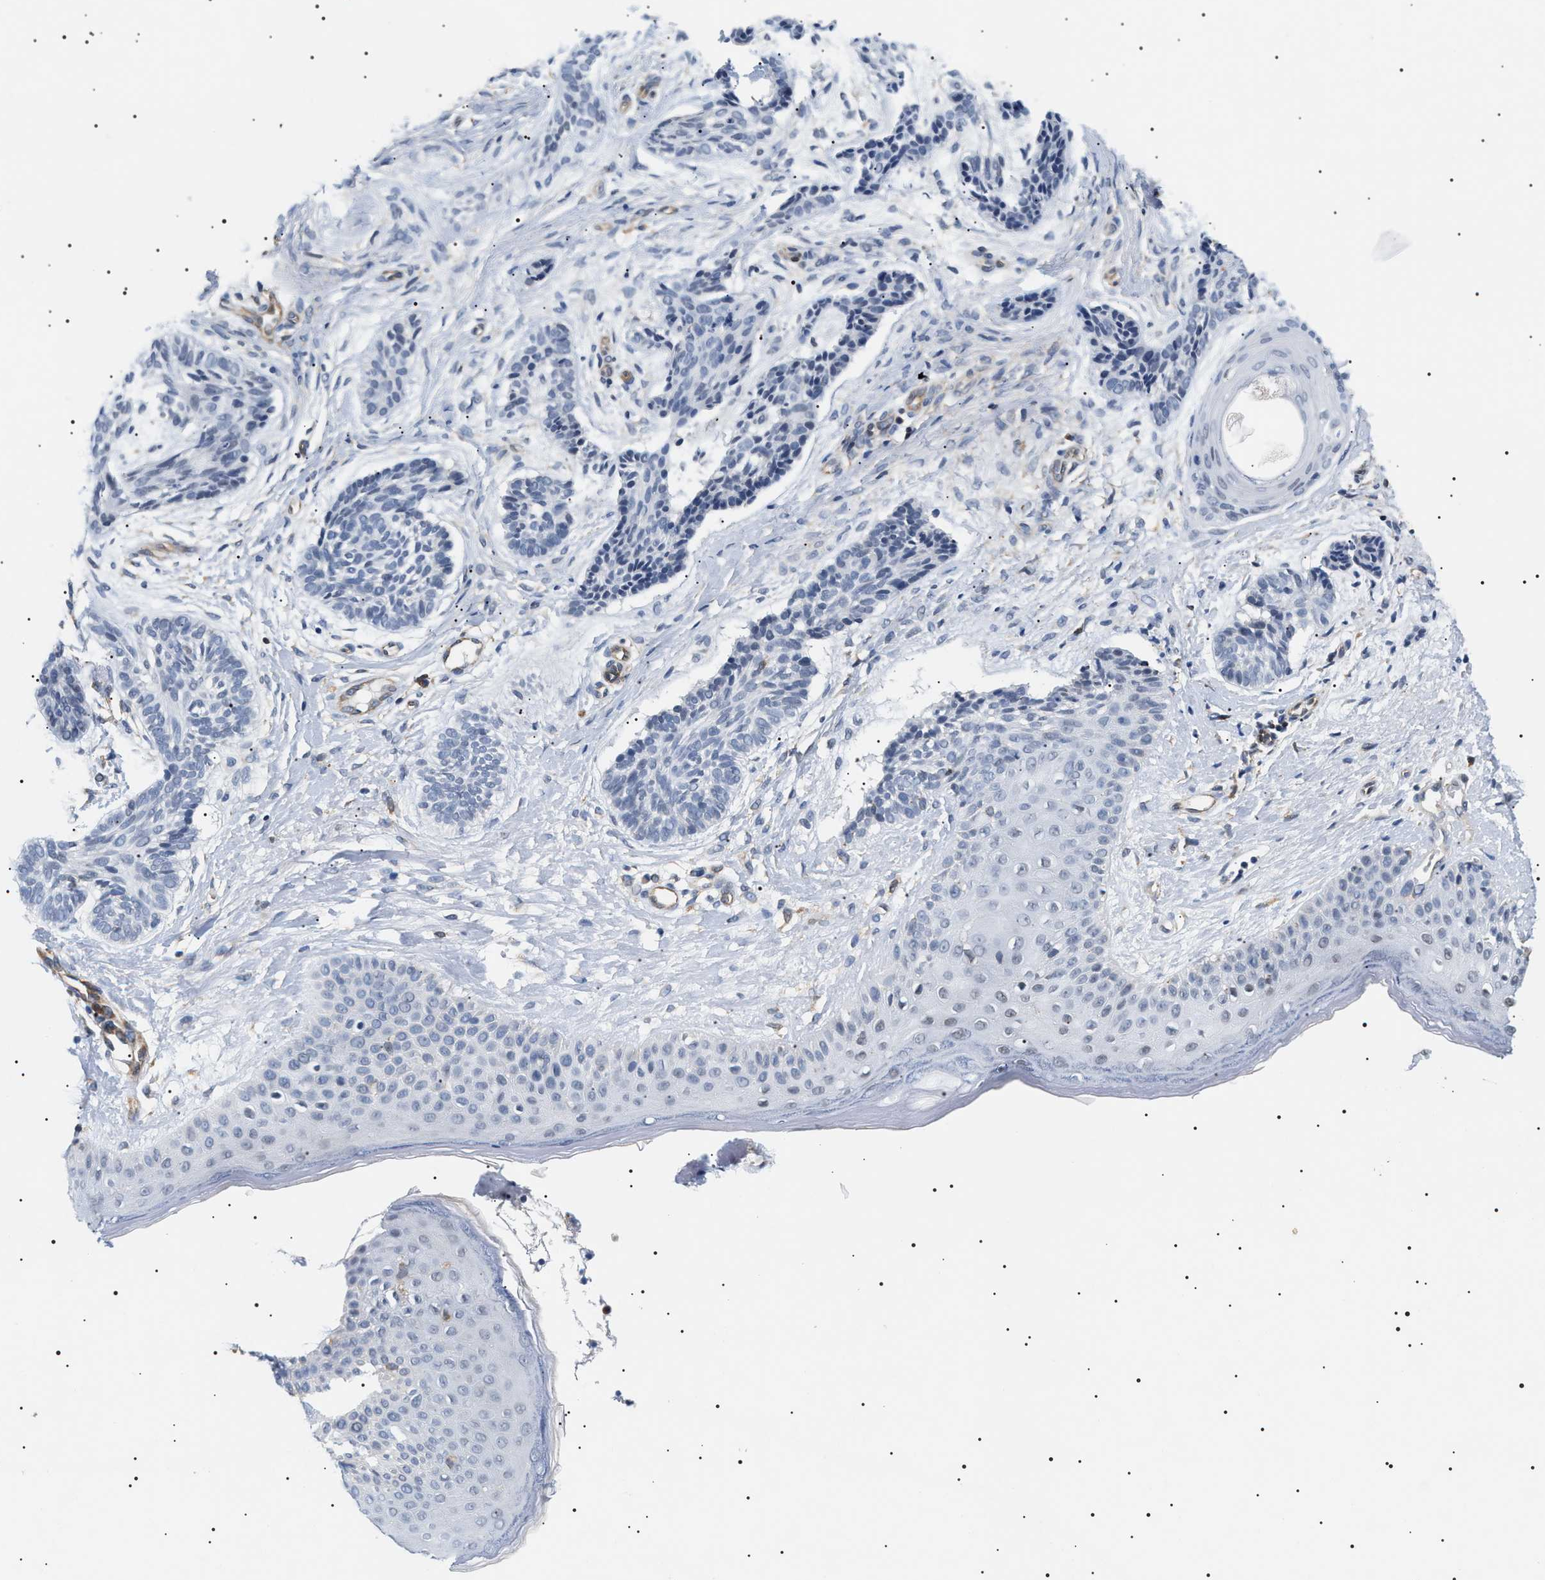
{"staining": {"intensity": "negative", "quantity": "none", "location": "none"}, "tissue": "skin cancer", "cell_type": "Tumor cells", "image_type": "cancer", "snomed": [{"axis": "morphology", "description": "Normal tissue, NOS"}, {"axis": "morphology", "description": "Basal cell carcinoma"}, {"axis": "topography", "description": "Skin"}], "caption": "Tumor cells are negative for brown protein staining in skin cancer.", "gene": "HSD17B11", "patient": {"sex": "male", "age": 63}}